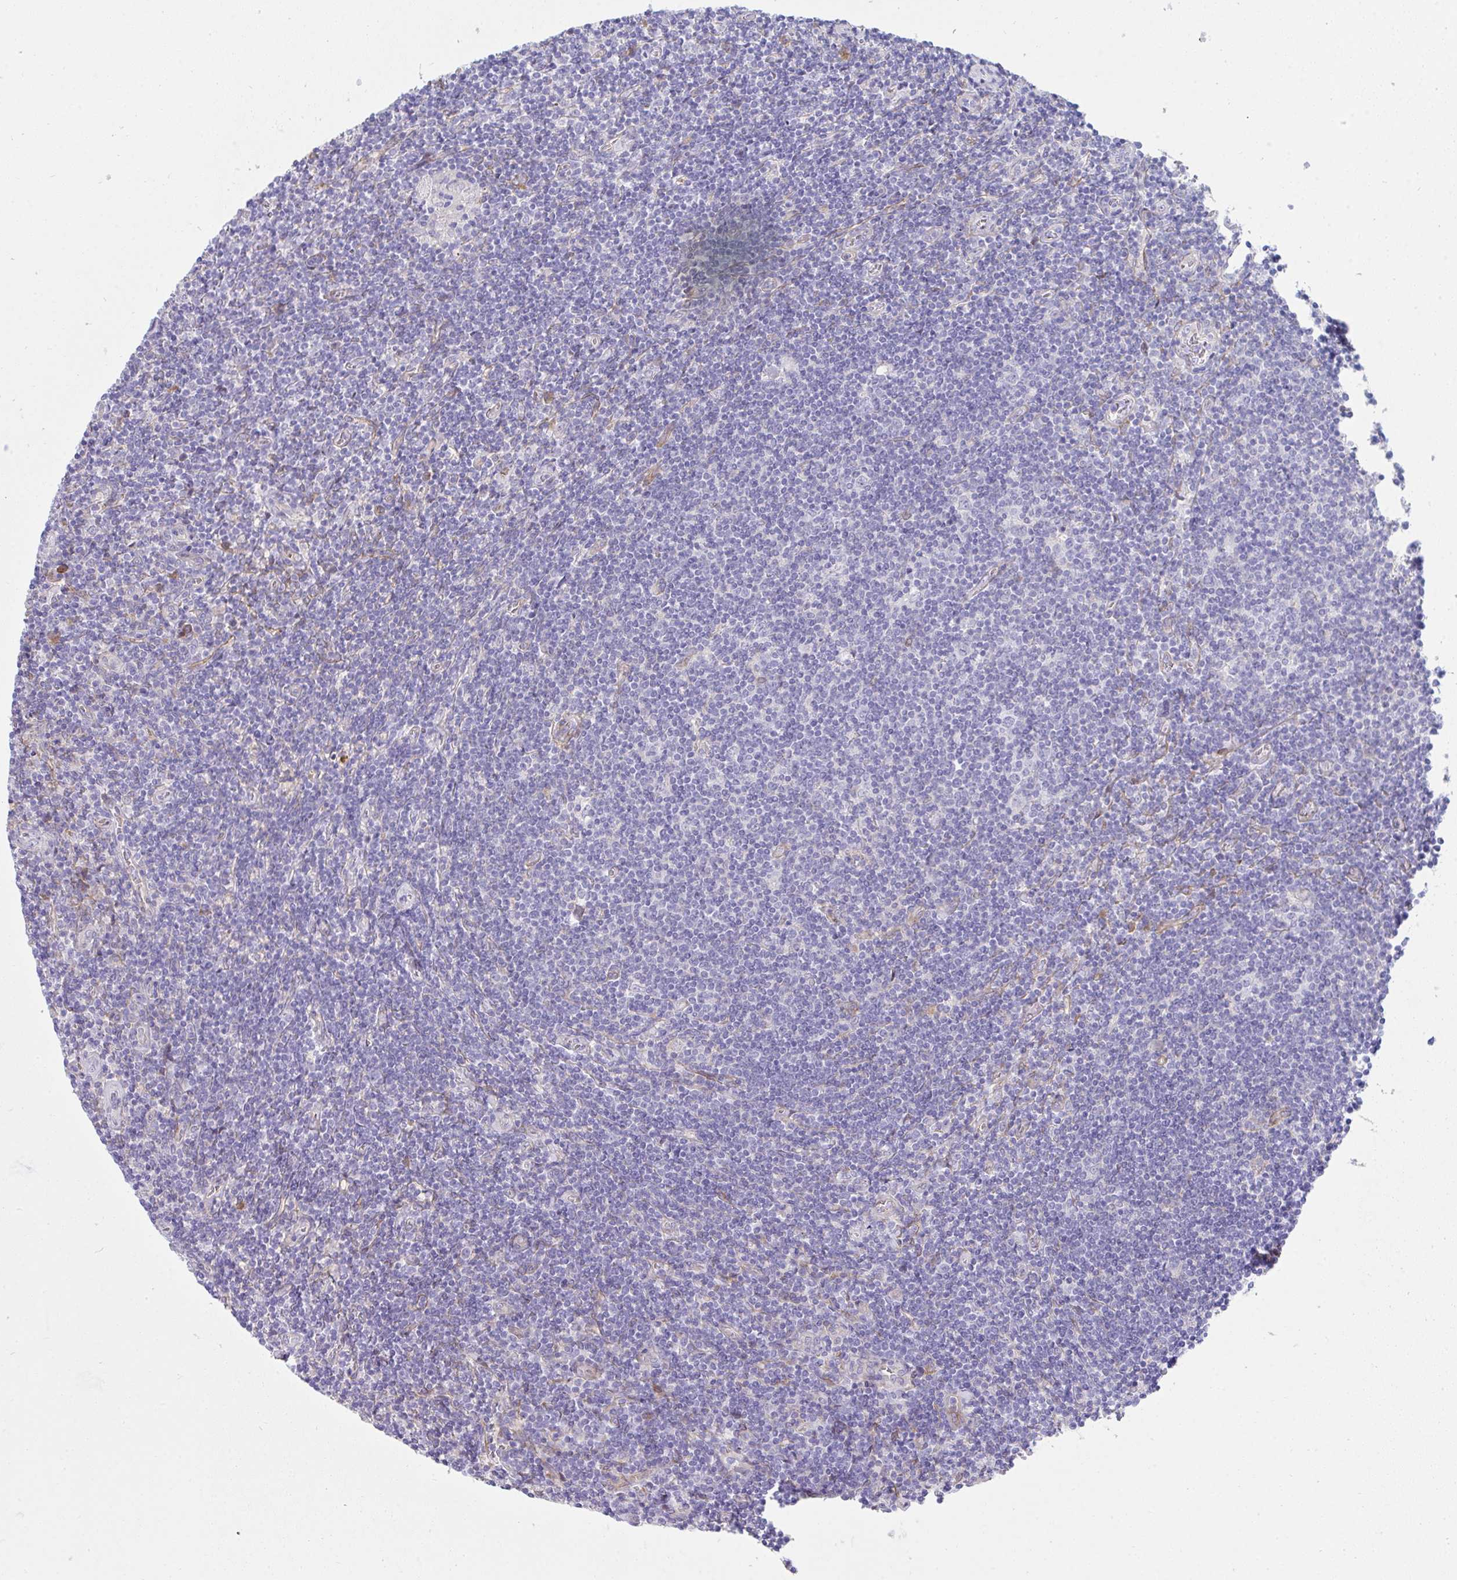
{"staining": {"intensity": "negative", "quantity": "none", "location": "none"}, "tissue": "lymphoma", "cell_type": "Tumor cells", "image_type": "cancer", "snomed": [{"axis": "morphology", "description": "Hodgkin's disease, NOS"}, {"axis": "topography", "description": "Lymph node"}], "caption": "Tumor cells show no significant positivity in lymphoma.", "gene": "GAB1", "patient": {"sex": "male", "age": 40}}